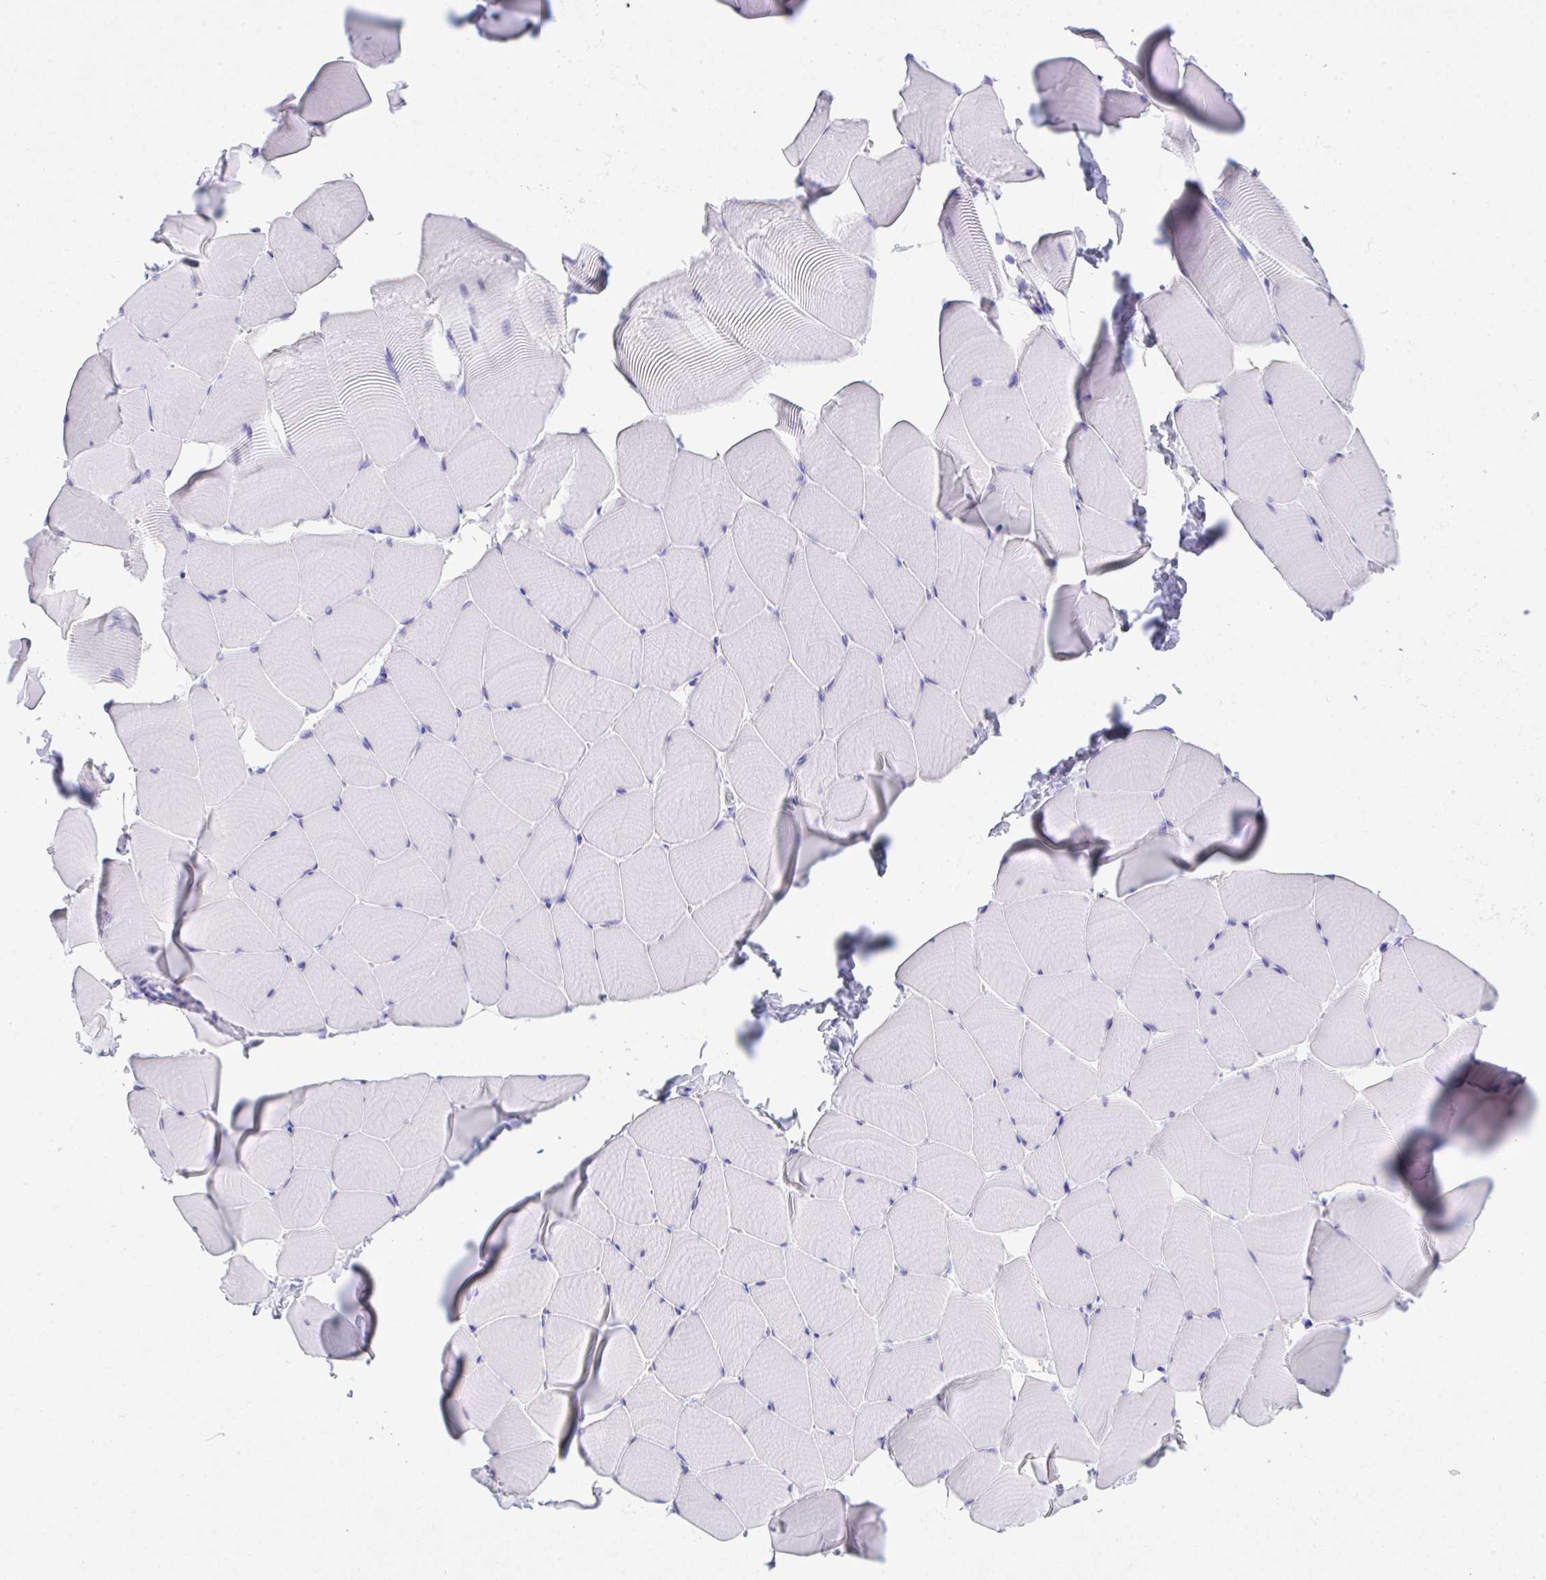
{"staining": {"intensity": "negative", "quantity": "none", "location": "none"}, "tissue": "skeletal muscle", "cell_type": "Myocytes", "image_type": "normal", "snomed": [{"axis": "morphology", "description": "Normal tissue, NOS"}, {"axis": "topography", "description": "Skeletal muscle"}], "caption": "Myocytes show no significant staining in benign skeletal muscle. (DAB (3,3'-diaminobenzidine) immunohistochemistry (IHC), high magnification).", "gene": "BEST4", "patient": {"sex": "male", "age": 25}}